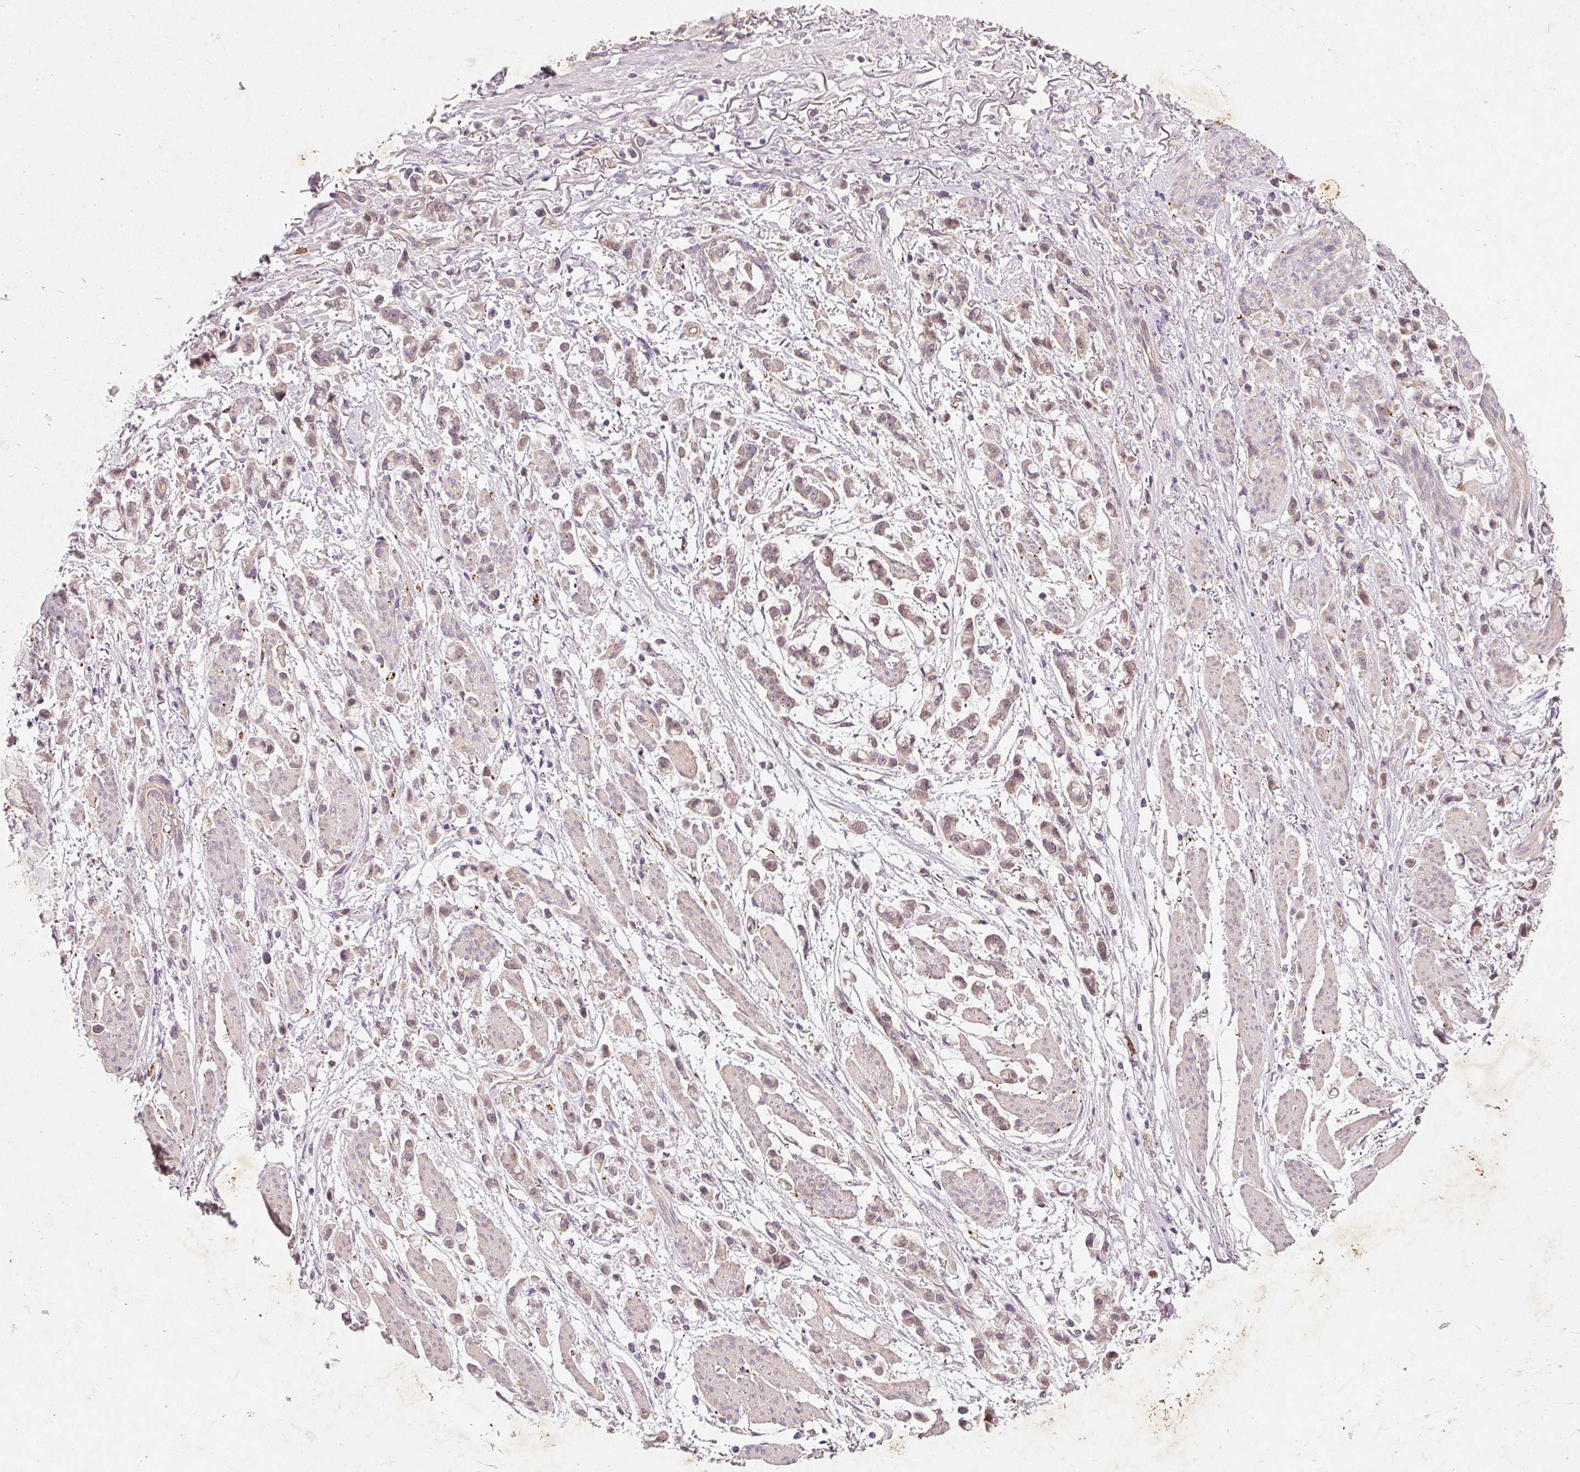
{"staining": {"intensity": "weak", "quantity": ">75%", "location": "cytoplasmic/membranous"}, "tissue": "stomach cancer", "cell_type": "Tumor cells", "image_type": "cancer", "snomed": [{"axis": "morphology", "description": "Adenocarcinoma, NOS"}, {"axis": "topography", "description": "Stomach"}], "caption": "Immunohistochemical staining of adenocarcinoma (stomach) exhibits low levels of weak cytoplasmic/membranous expression in about >75% of tumor cells.", "gene": "RGL2", "patient": {"sex": "female", "age": 81}}